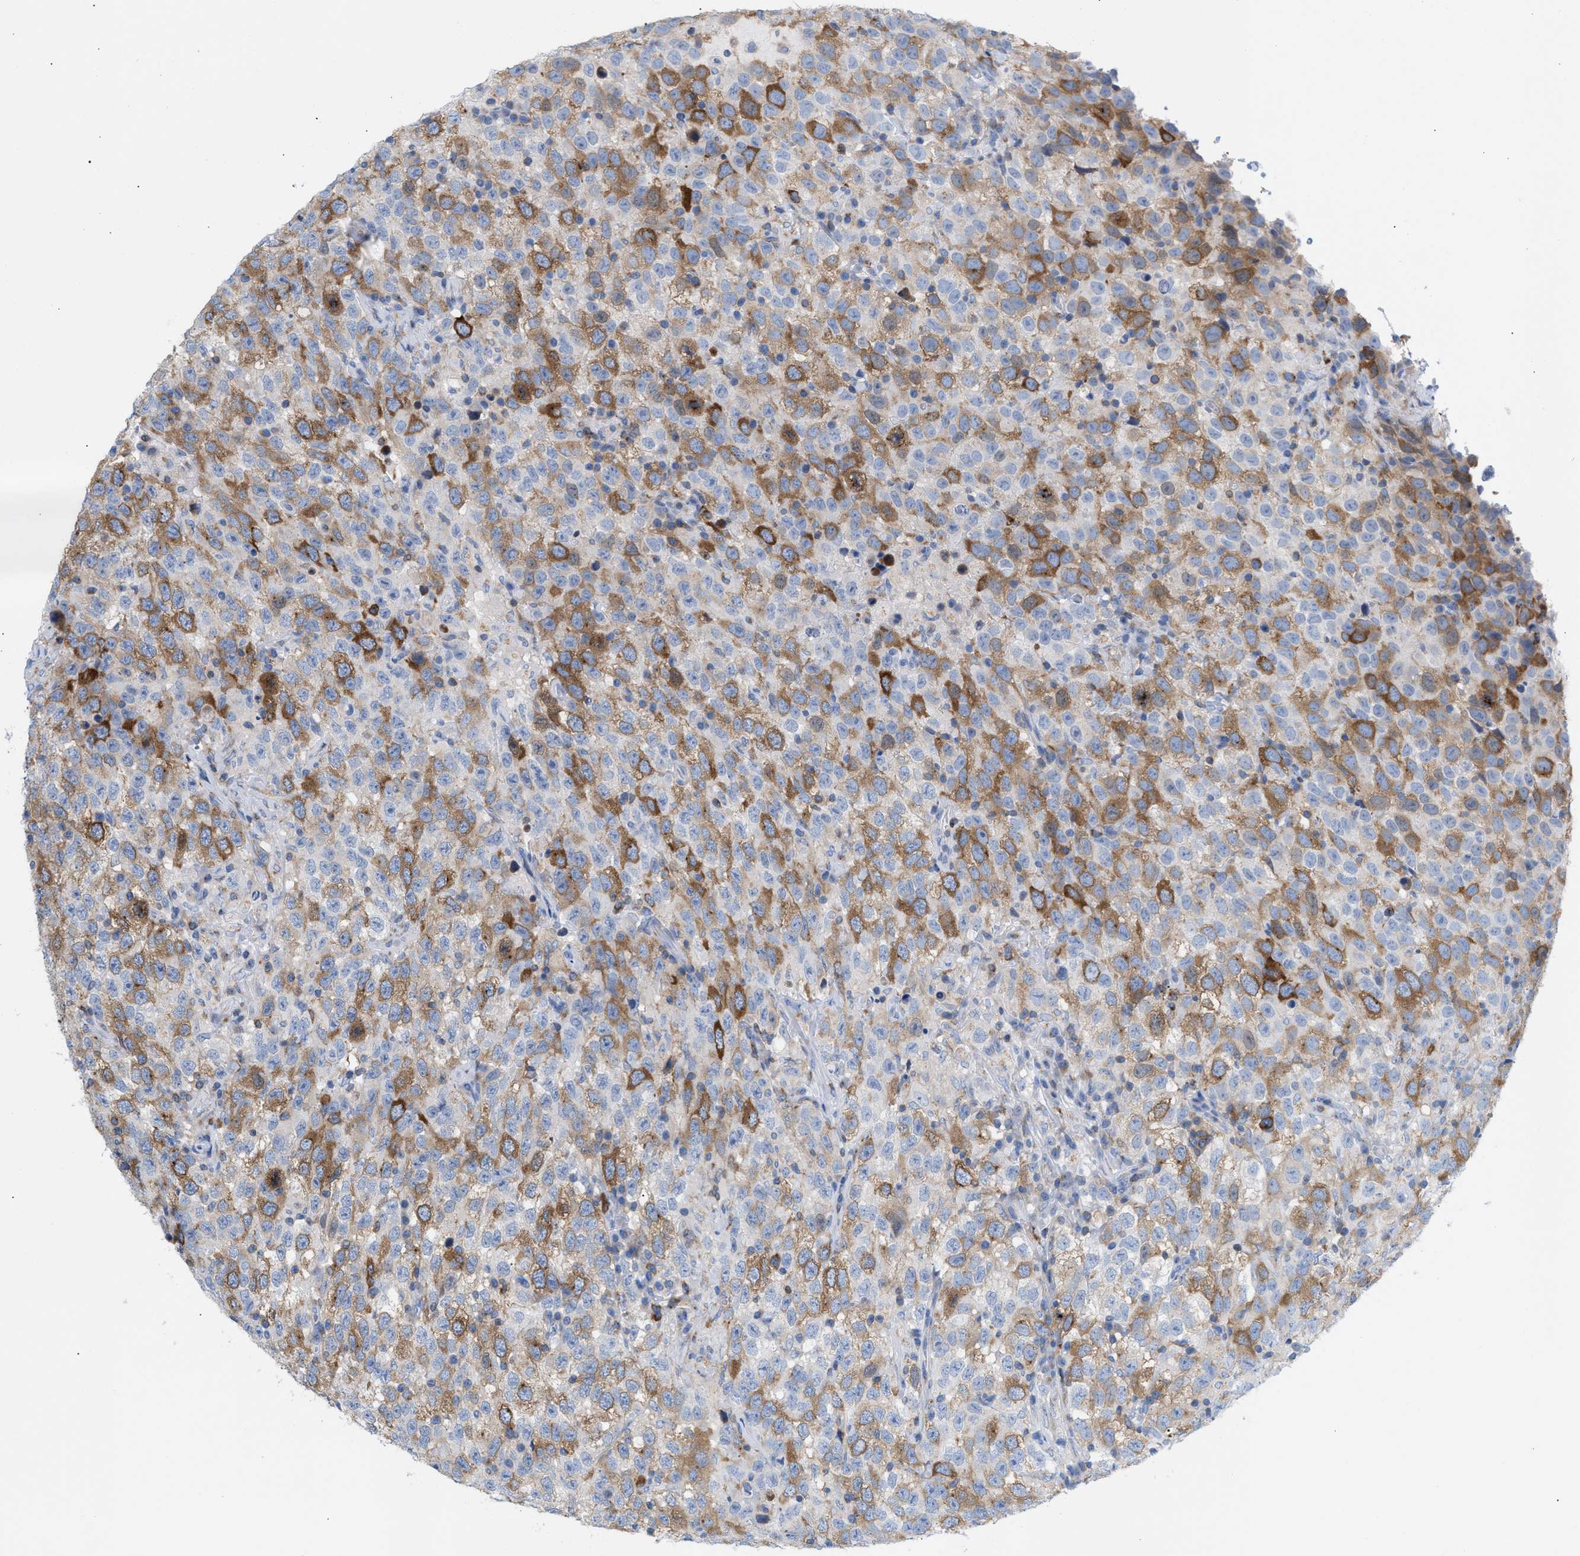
{"staining": {"intensity": "moderate", "quantity": "25%-75%", "location": "cytoplasmic/membranous"}, "tissue": "testis cancer", "cell_type": "Tumor cells", "image_type": "cancer", "snomed": [{"axis": "morphology", "description": "Seminoma, NOS"}, {"axis": "topography", "description": "Testis"}], "caption": "This histopathology image reveals IHC staining of human testis cancer, with medium moderate cytoplasmic/membranous staining in approximately 25%-75% of tumor cells.", "gene": "TACC3", "patient": {"sex": "male", "age": 41}}